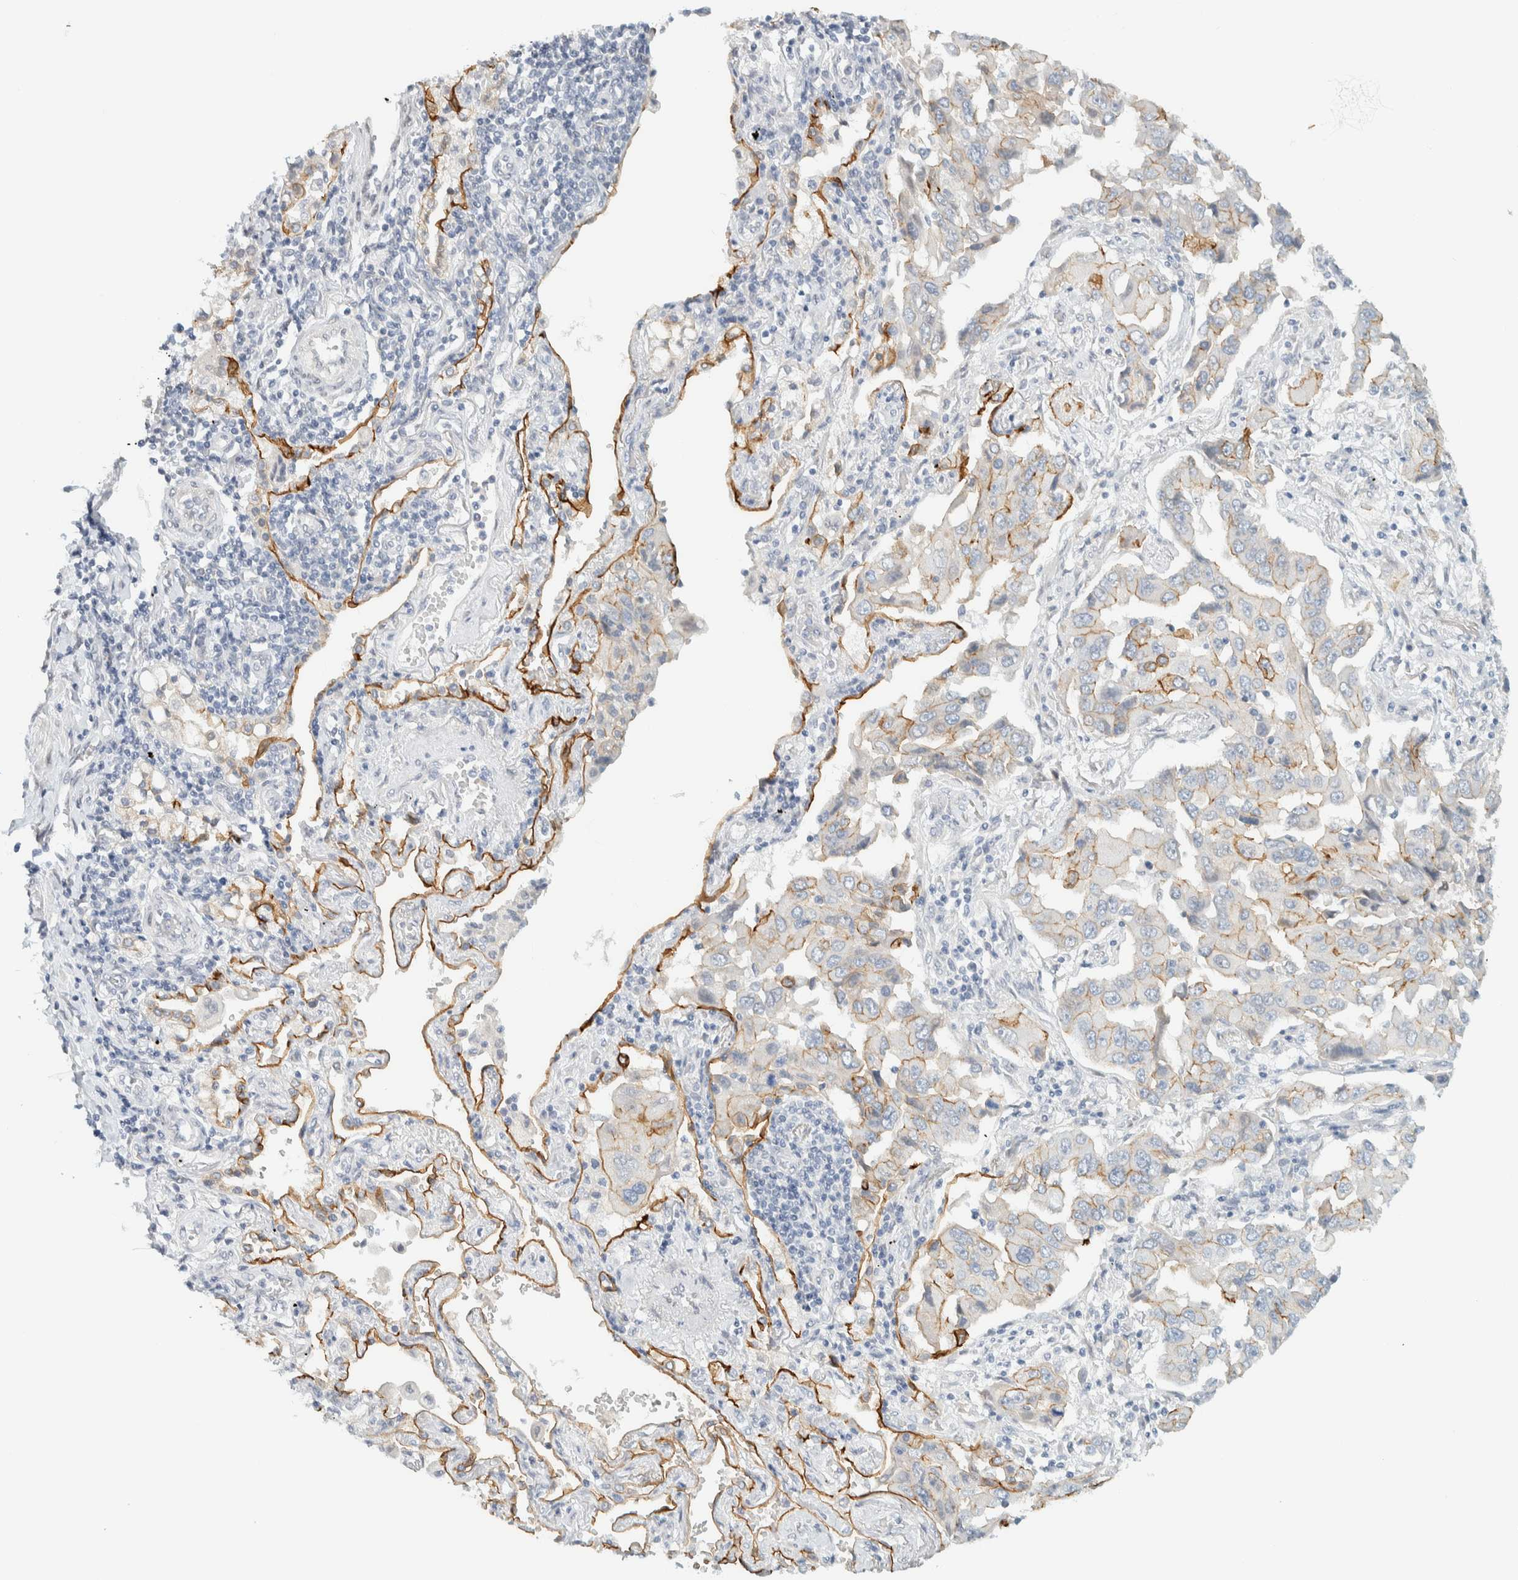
{"staining": {"intensity": "moderate", "quantity": "<25%", "location": "cytoplasmic/membranous"}, "tissue": "lung cancer", "cell_type": "Tumor cells", "image_type": "cancer", "snomed": [{"axis": "morphology", "description": "Adenocarcinoma, NOS"}, {"axis": "topography", "description": "Lung"}], "caption": "This image displays lung cancer stained with IHC to label a protein in brown. The cytoplasmic/membranous of tumor cells show moderate positivity for the protein. Nuclei are counter-stained blue.", "gene": "C1QTNF12", "patient": {"sex": "female", "age": 65}}